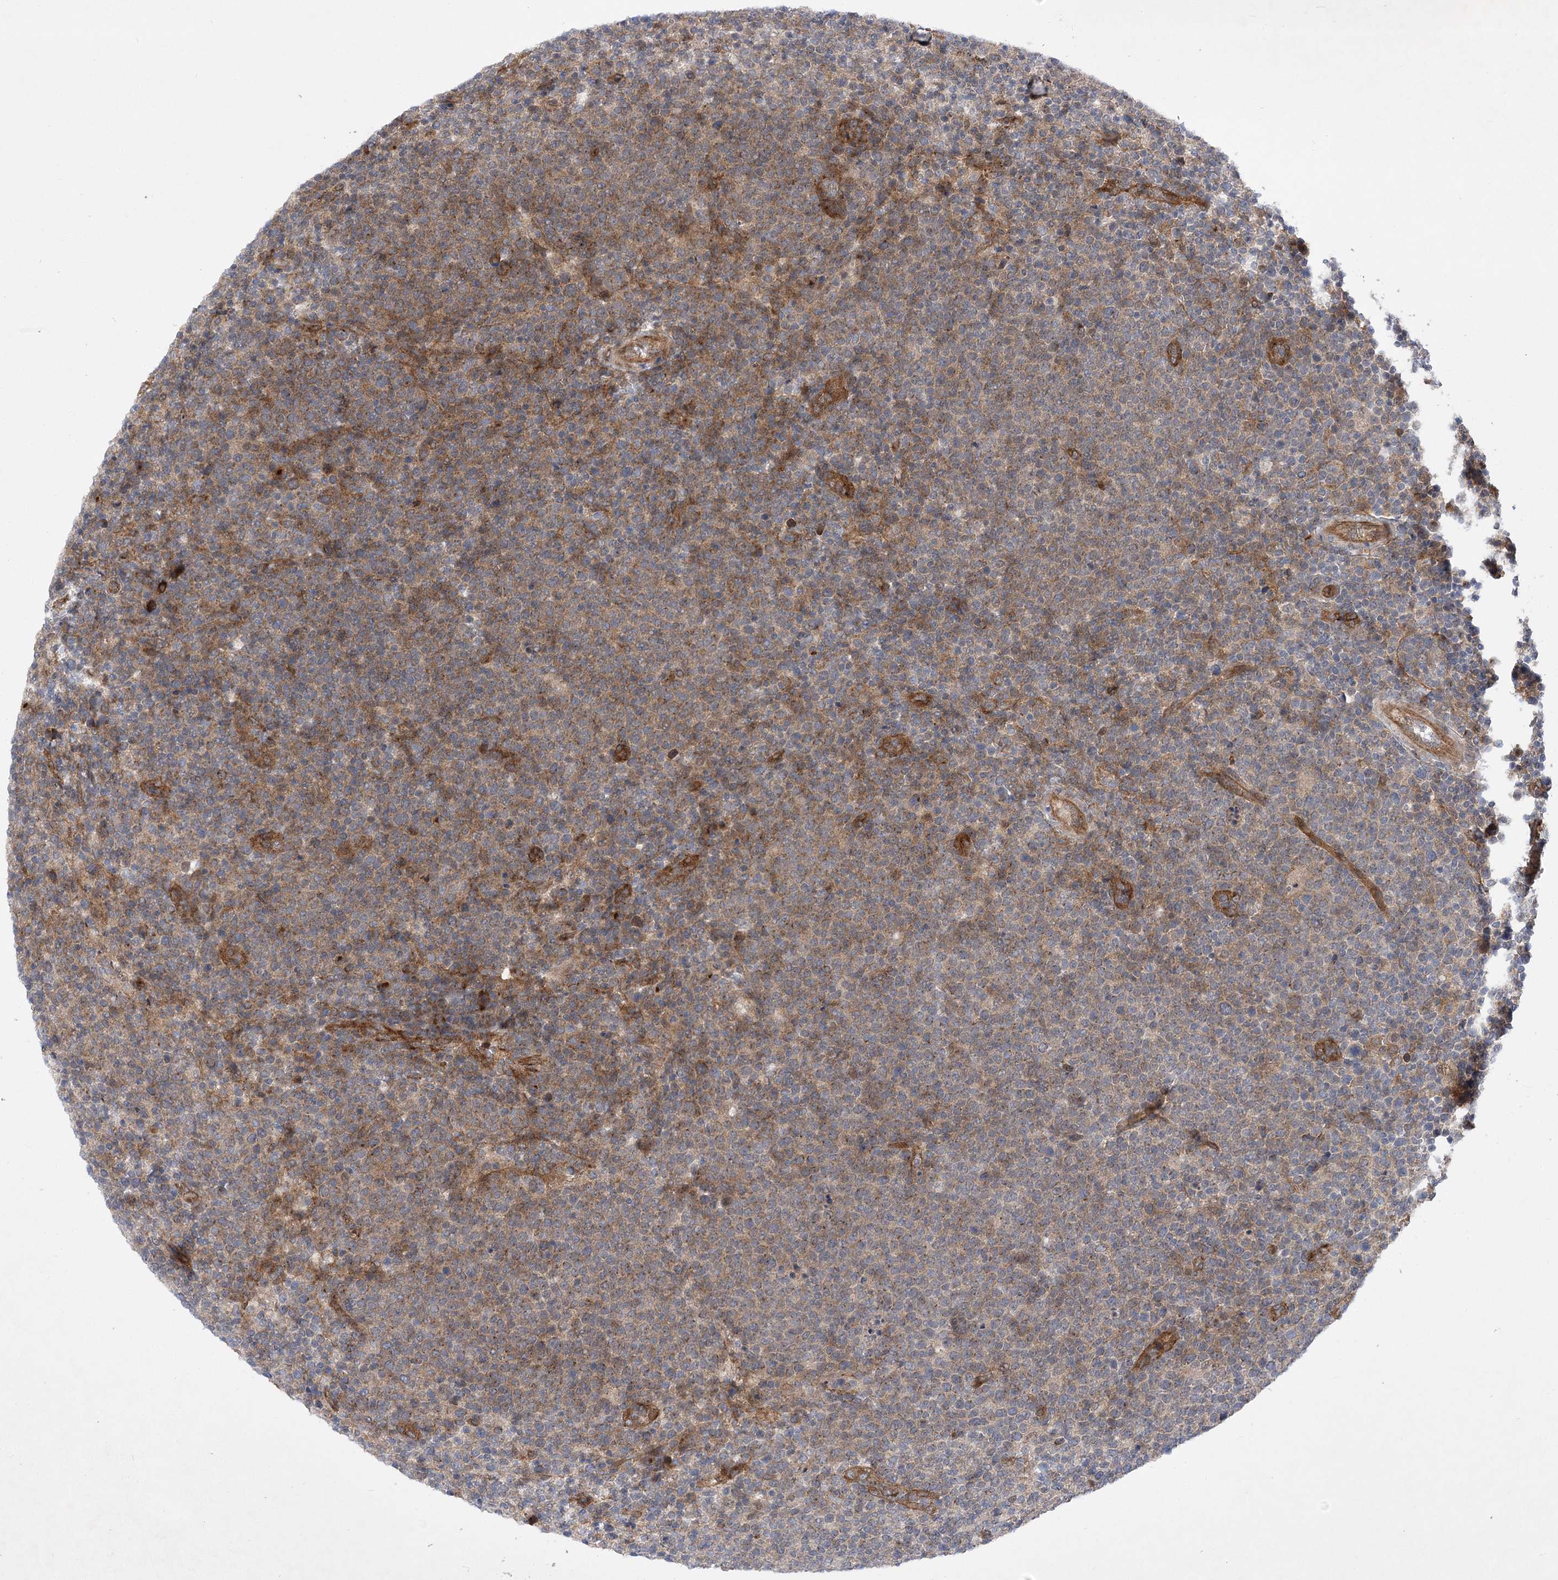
{"staining": {"intensity": "moderate", "quantity": "<25%", "location": "cytoplasmic/membranous"}, "tissue": "lymphoma", "cell_type": "Tumor cells", "image_type": "cancer", "snomed": [{"axis": "morphology", "description": "Malignant lymphoma, non-Hodgkin's type, High grade"}, {"axis": "topography", "description": "Lymph node"}], "caption": "A high-resolution image shows IHC staining of high-grade malignant lymphoma, non-Hodgkin's type, which demonstrates moderate cytoplasmic/membranous positivity in approximately <25% of tumor cells. (DAB (3,3'-diaminobenzidine) IHC with brightfield microscopy, high magnification).", "gene": "ARHGAP31", "patient": {"sex": "male", "age": 61}}